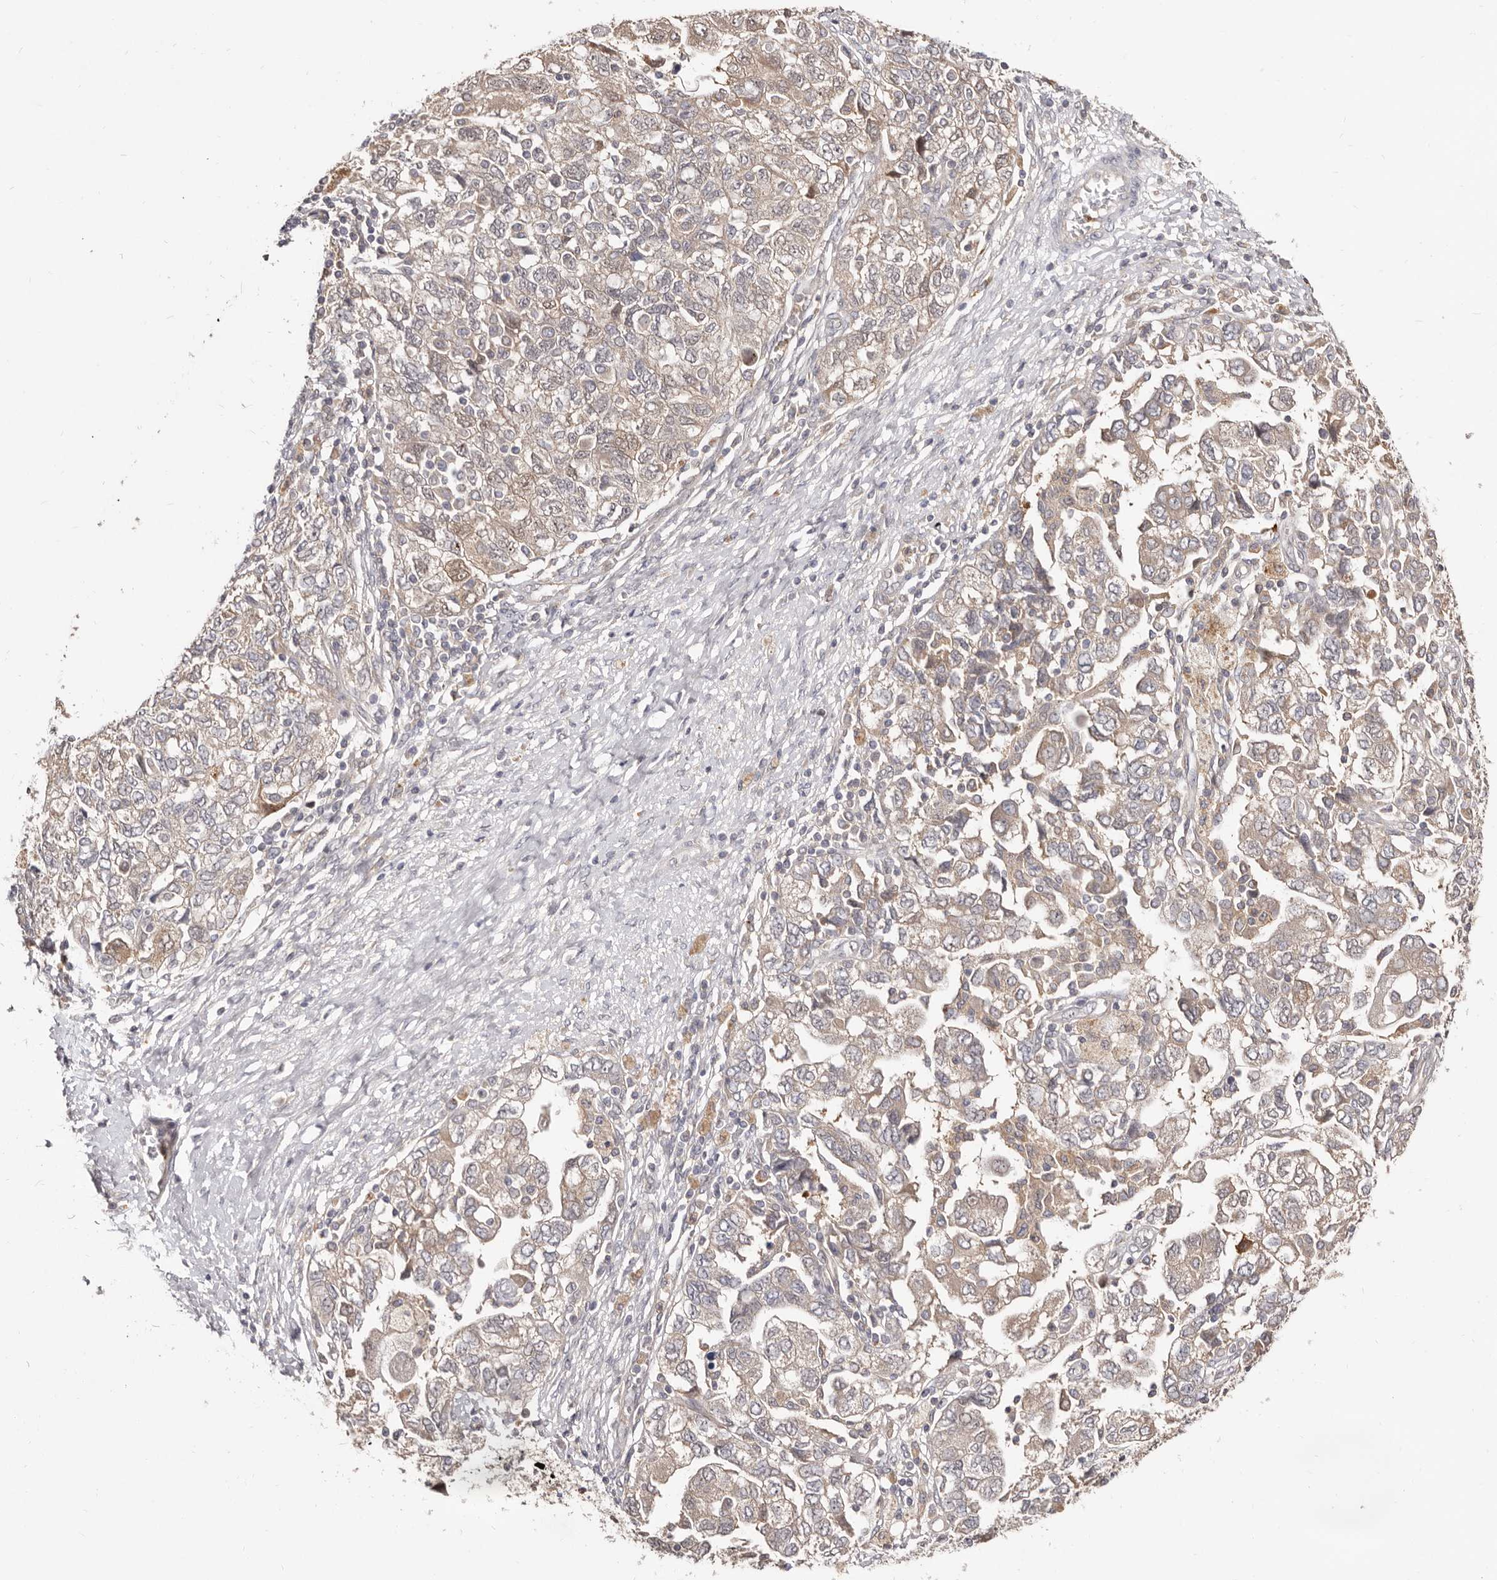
{"staining": {"intensity": "weak", "quantity": ">75%", "location": "cytoplasmic/membranous"}, "tissue": "ovarian cancer", "cell_type": "Tumor cells", "image_type": "cancer", "snomed": [{"axis": "morphology", "description": "Carcinoma, NOS"}, {"axis": "morphology", "description": "Cystadenocarcinoma, serous, NOS"}, {"axis": "topography", "description": "Ovary"}], "caption": "DAB (3,3'-diaminobenzidine) immunohistochemical staining of carcinoma (ovarian) demonstrates weak cytoplasmic/membranous protein expression in about >75% of tumor cells.", "gene": "TC2N", "patient": {"sex": "female", "age": 69}}